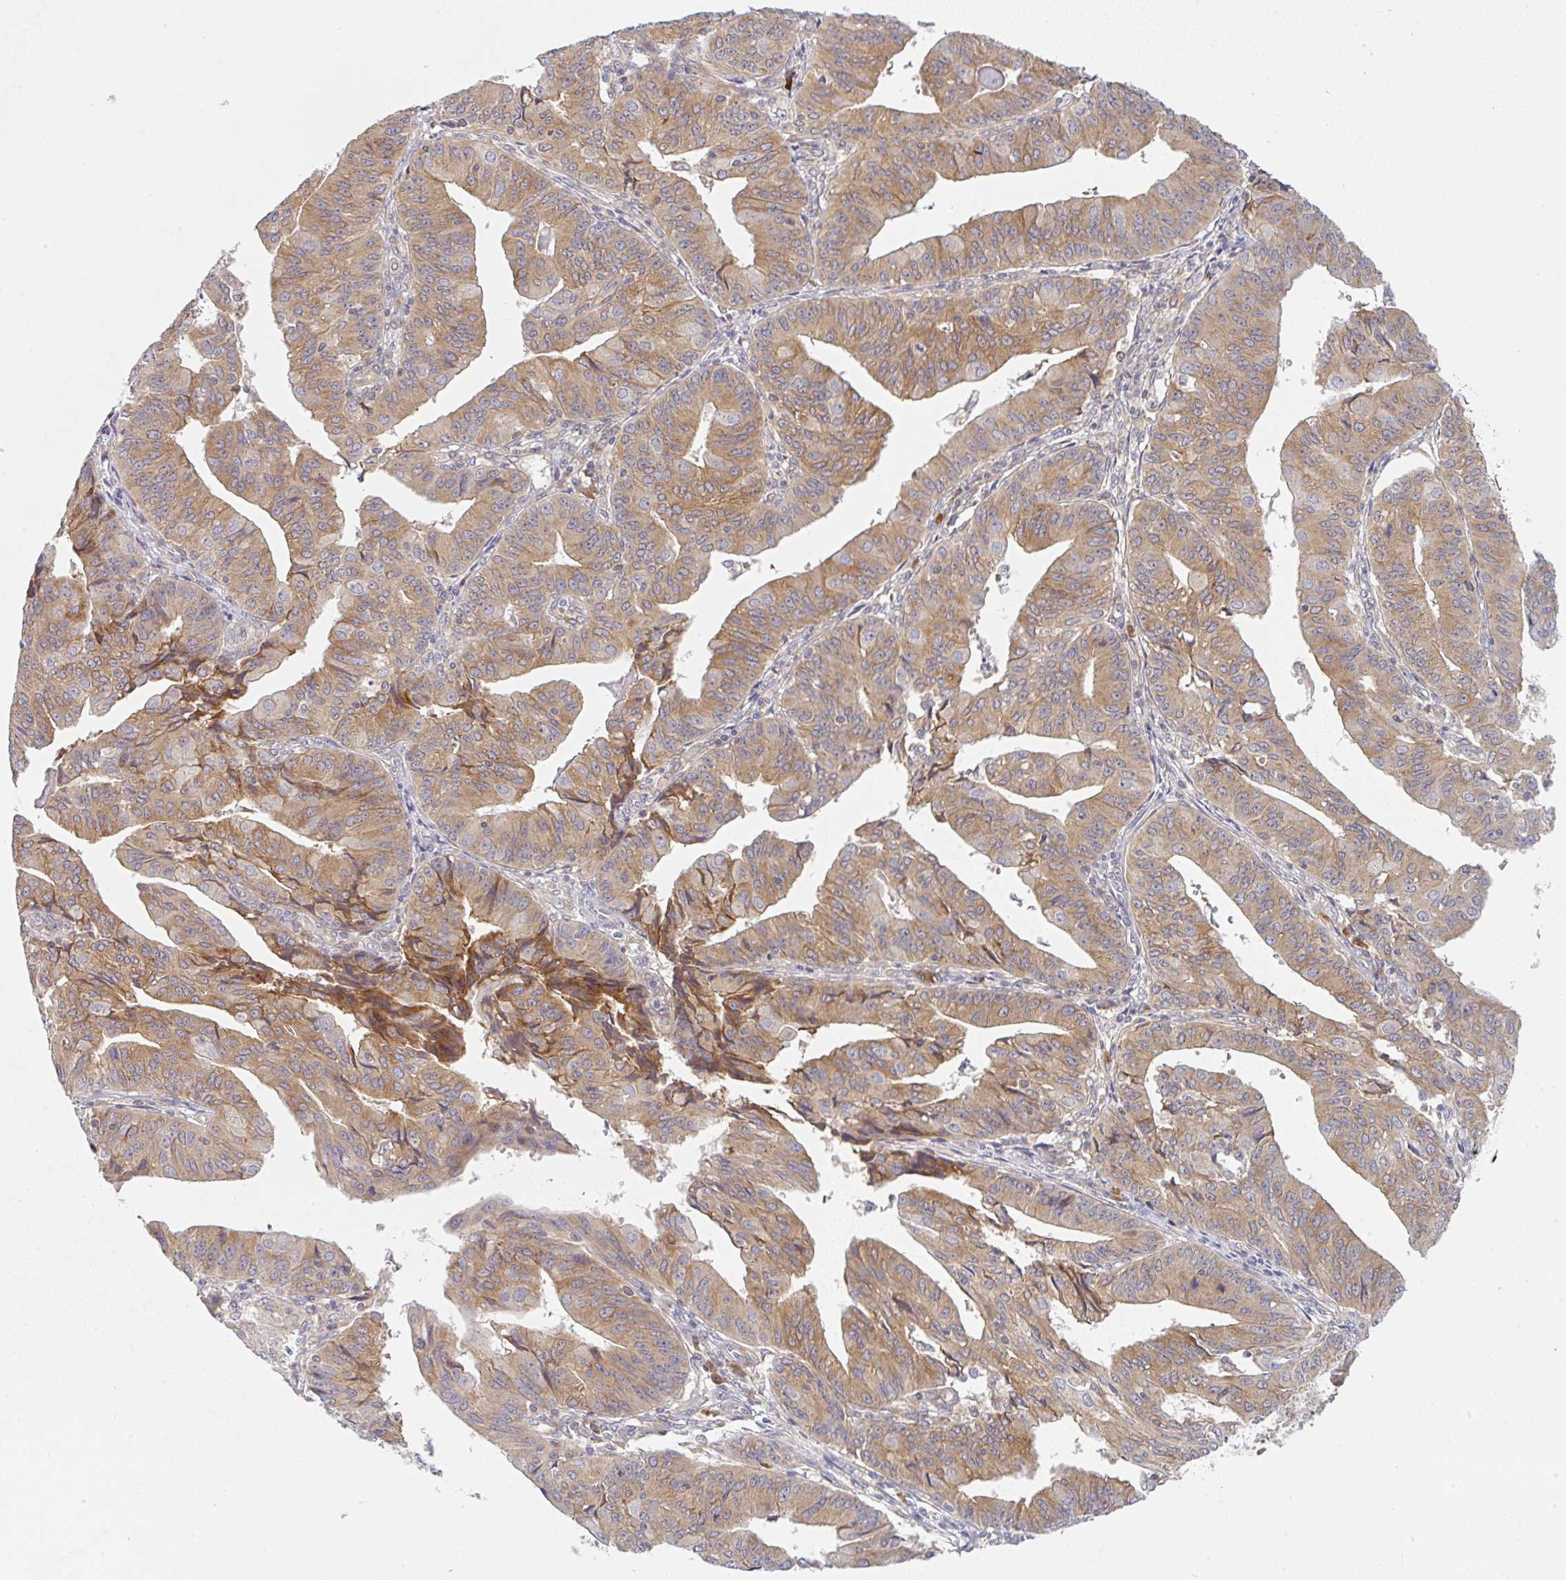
{"staining": {"intensity": "moderate", "quantity": ">75%", "location": "cytoplasmic/membranous"}, "tissue": "endometrial cancer", "cell_type": "Tumor cells", "image_type": "cancer", "snomed": [{"axis": "morphology", "description": "Adenocarcinoma, NOS"}, {"axis": "topography", "description": "Endometrium"}], "caption": "Moderate cytoplasmic/membranous positivity for a protein is identified in about >75% of tumor cells of endometrial cancer using immunohistochemistry.", "gene": "DERL2", "patient": {"sex": "female", "age": 56}}